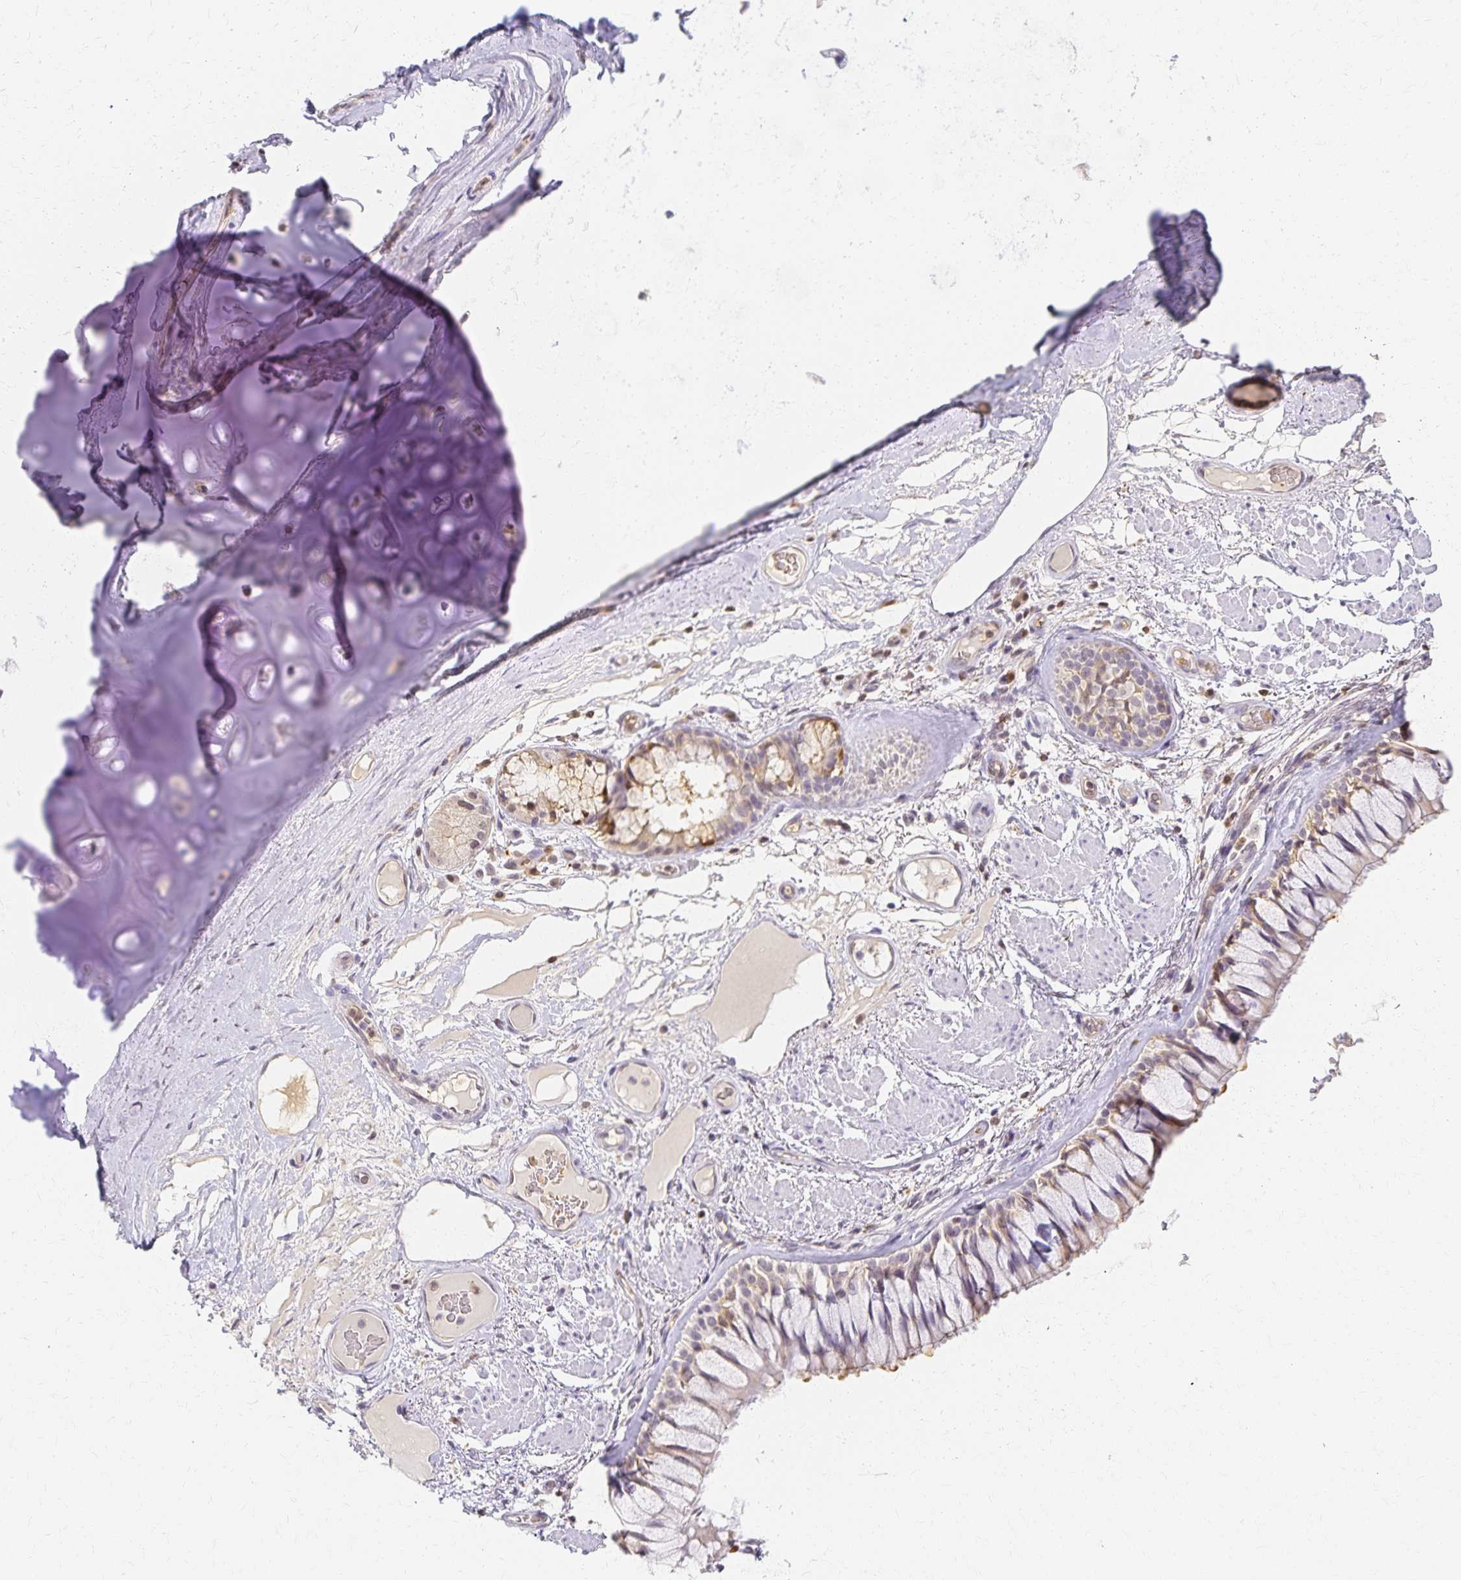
{"staining": {"intensity": "negative", "quantity": "none", "location": "none"}, "tissue": "adipose tissue", "cell_type": "Adipocytes", "image_type": "normal", "snomed": [{"axis": "morphology", "description": "Normal tissue, NOS"}, {"axis": "topography", "description": "Cartilage tissue"}, {"axis": "topography", "description": "Bronchus"}], "caption": "A photomicrograph of adipose tissue stained for a protein demonstrates no brown staining in adipocytes.", "gene": "AZGP1", "patient": {"sex": "male", "age": 64}}